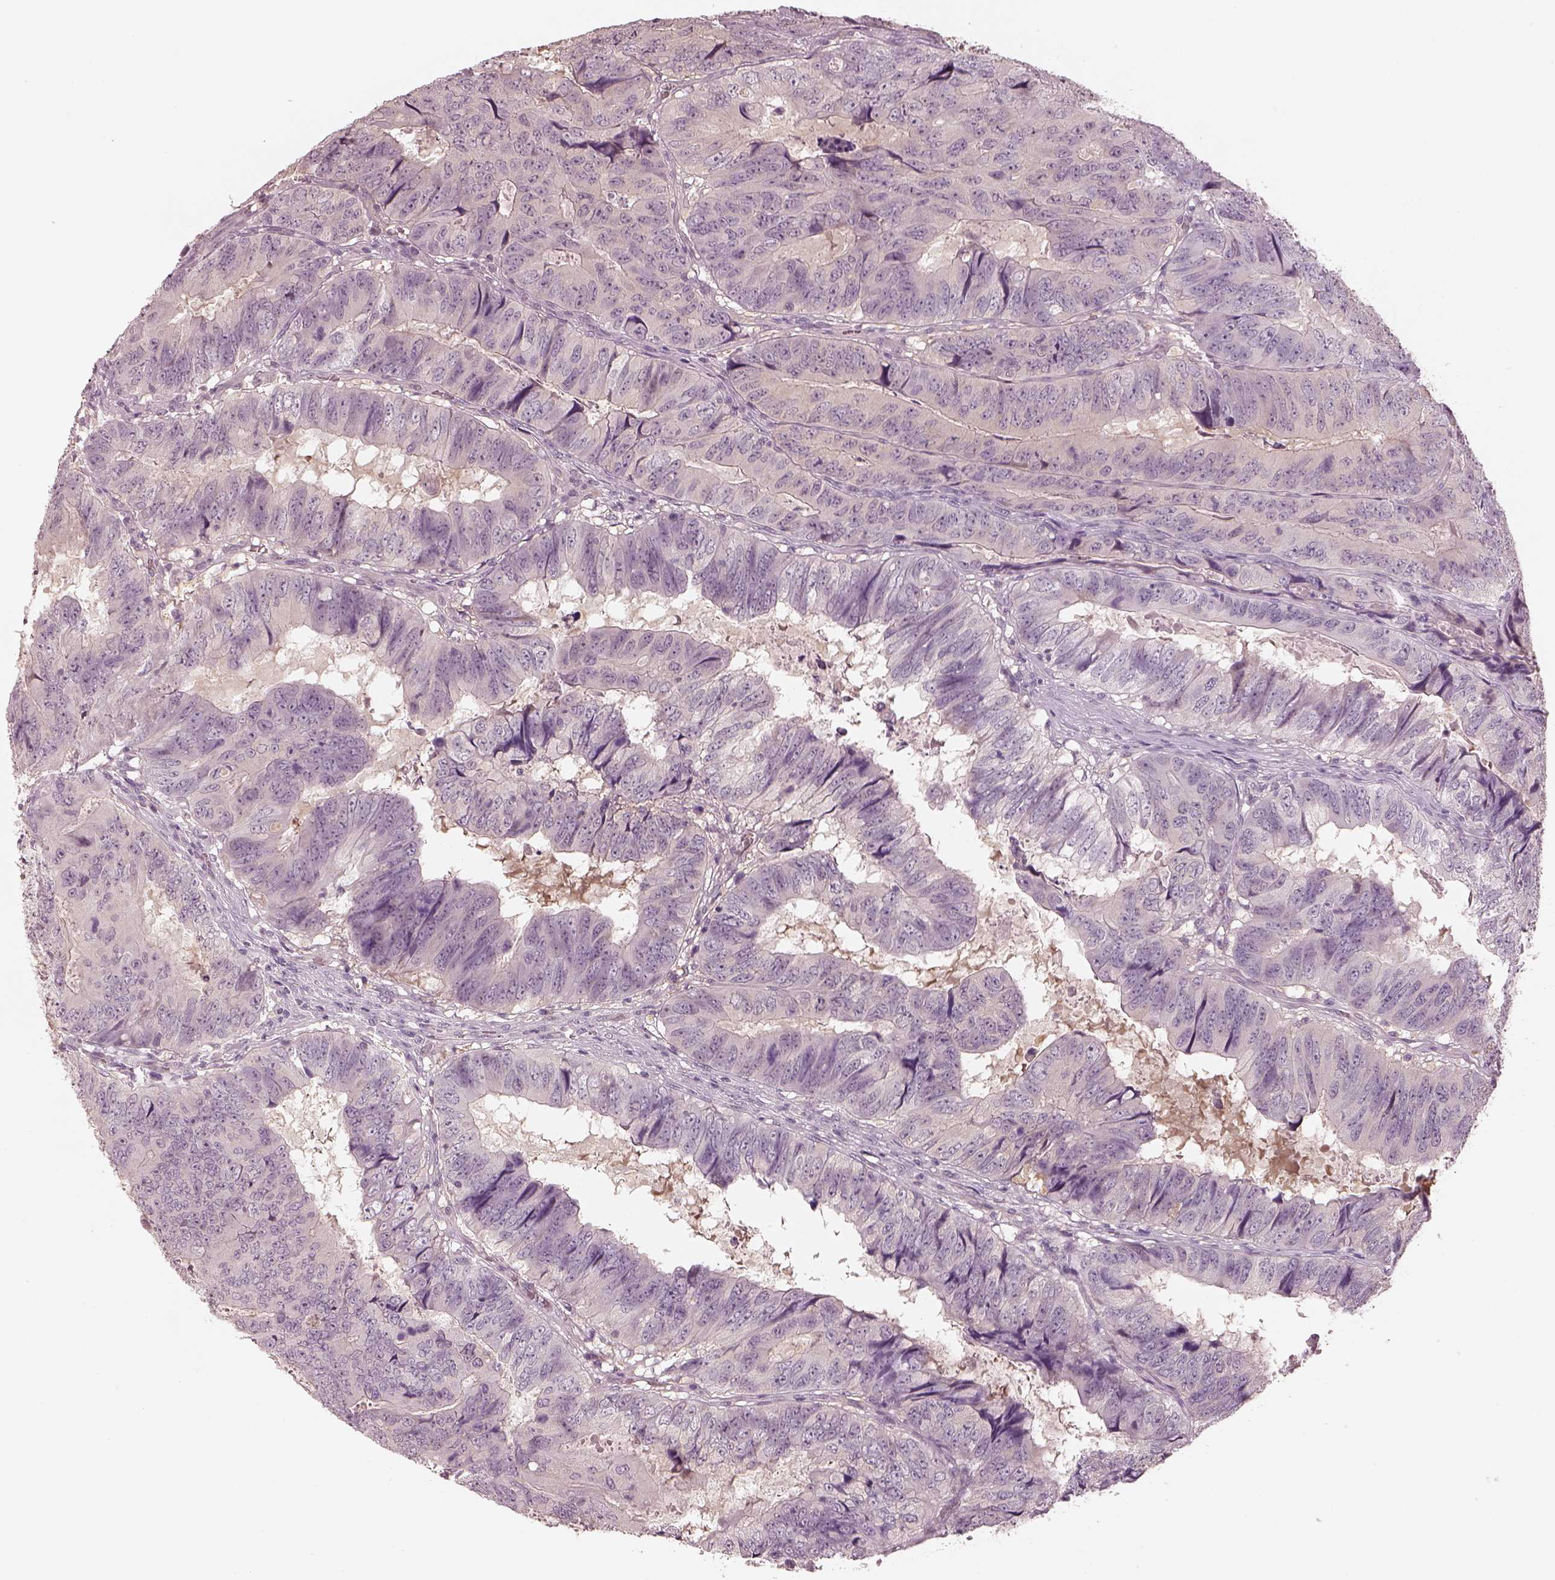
{"staining": {"intensity": "negative", "quantity": "none", "location": "none"}, "tissue": "colorectal cancer", "cell_type": "Tumor cells", "image_type": "cancer", "snomed": [{"axis": "morphology", "description": "Adenocarcinoma, NOS"}, {"axis": "topography", "description": "Colon"}], "caption": "Tumor cells show no significant staining in colorectal cancer (adenocarcinoma). (DAB (3,3'-diaminobenzidine) IHC with hematoxylin counter stain).", "gene": "EGR4", "patient": {"sex": "male", "age": 79}}